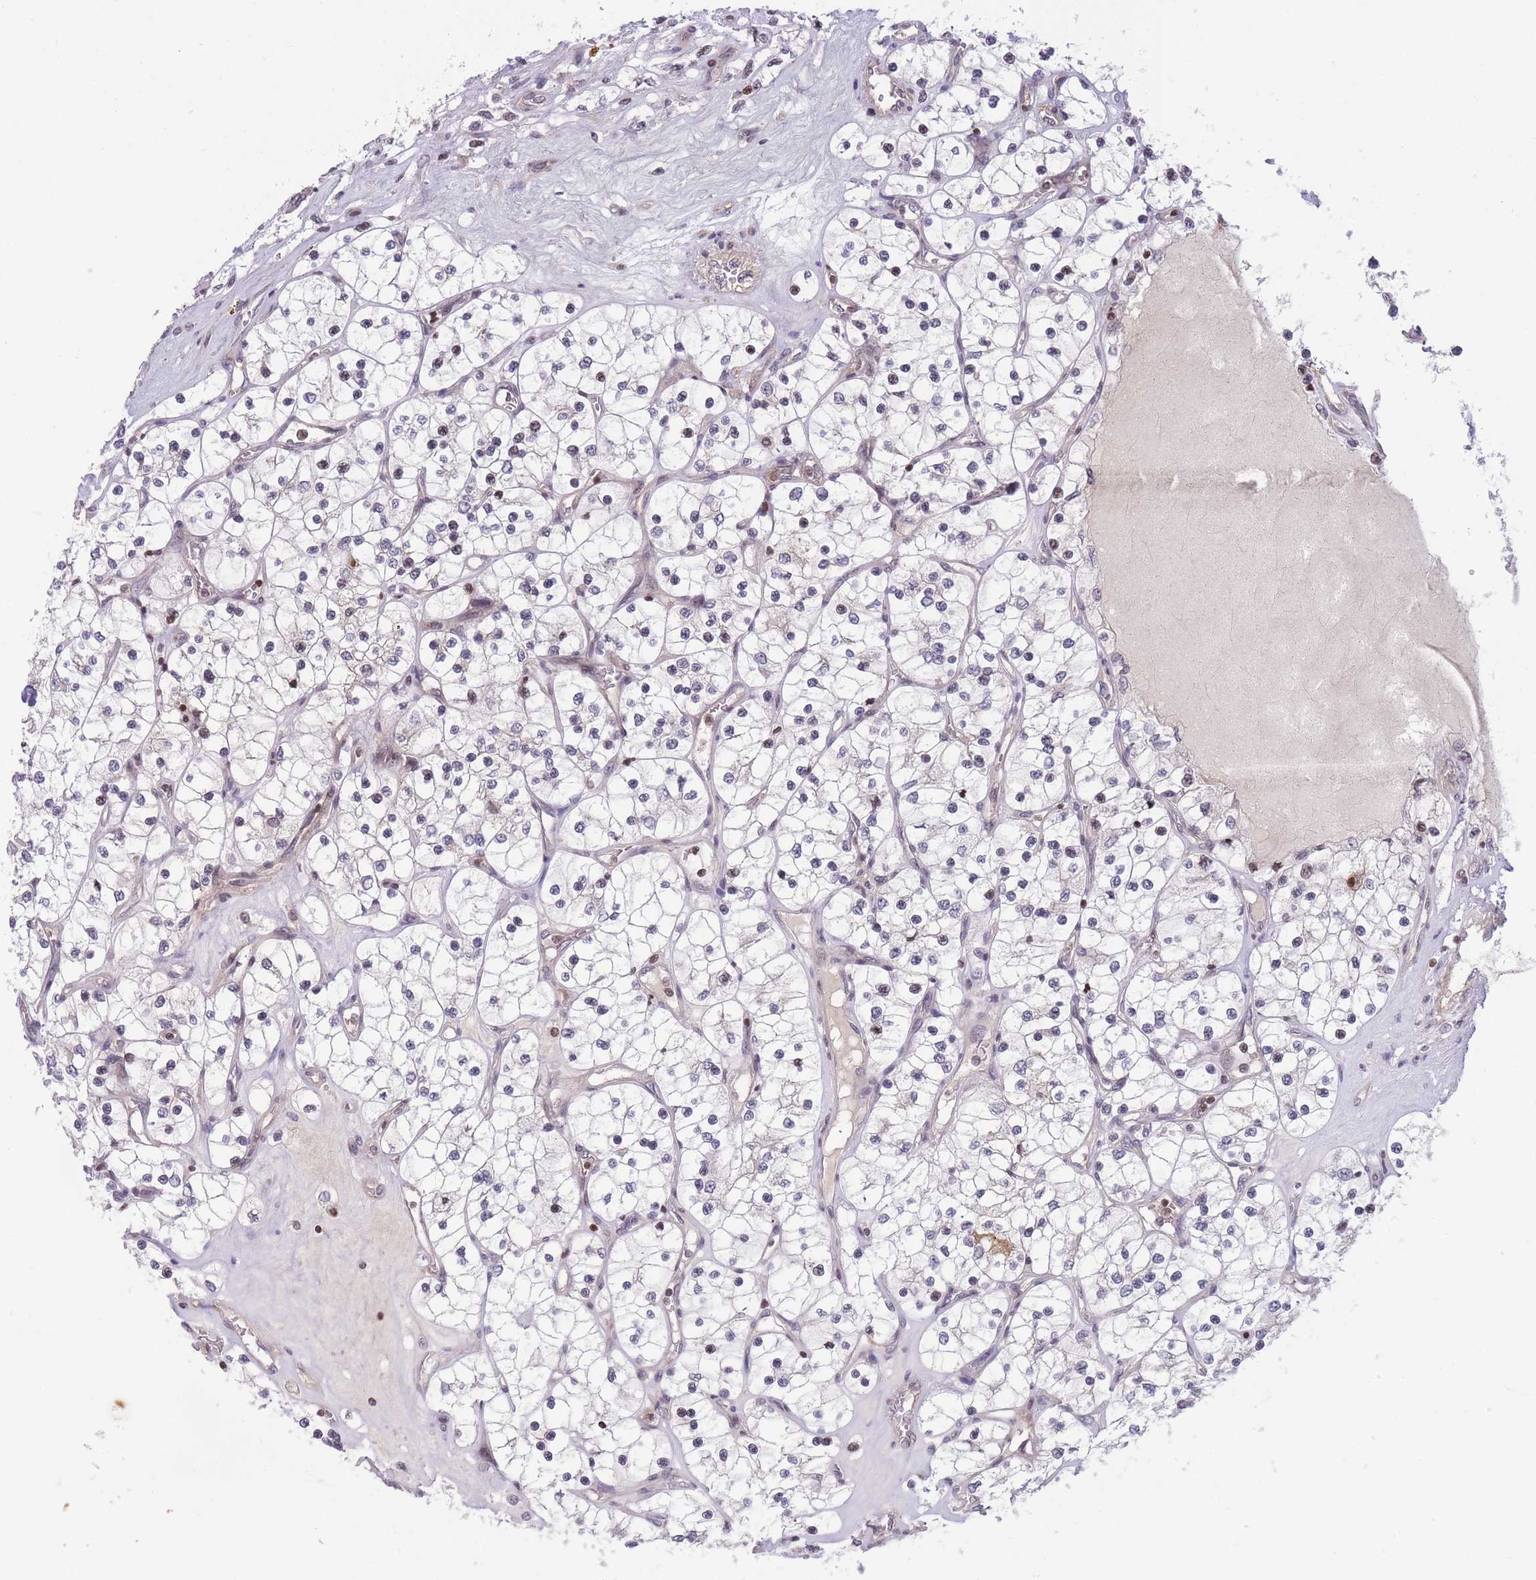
{"staining": {"intensity": "negative", "quantity": "none", "location": "none"}, "tissue": "renal cancer", "cell_type": "Tumor cells", "image_type": "cancer", "snomed": [{"axis": "morphology", "description": "Adenocarcinoma, NOS"}, {"axis": "topography", "description": "Kidney"}], "caption": "Tumor cells show no significant staining in renal cancer (adenocarcinoma).", "gene": "SLC35F5", "patient": {"sex": "female", "age": 69}}